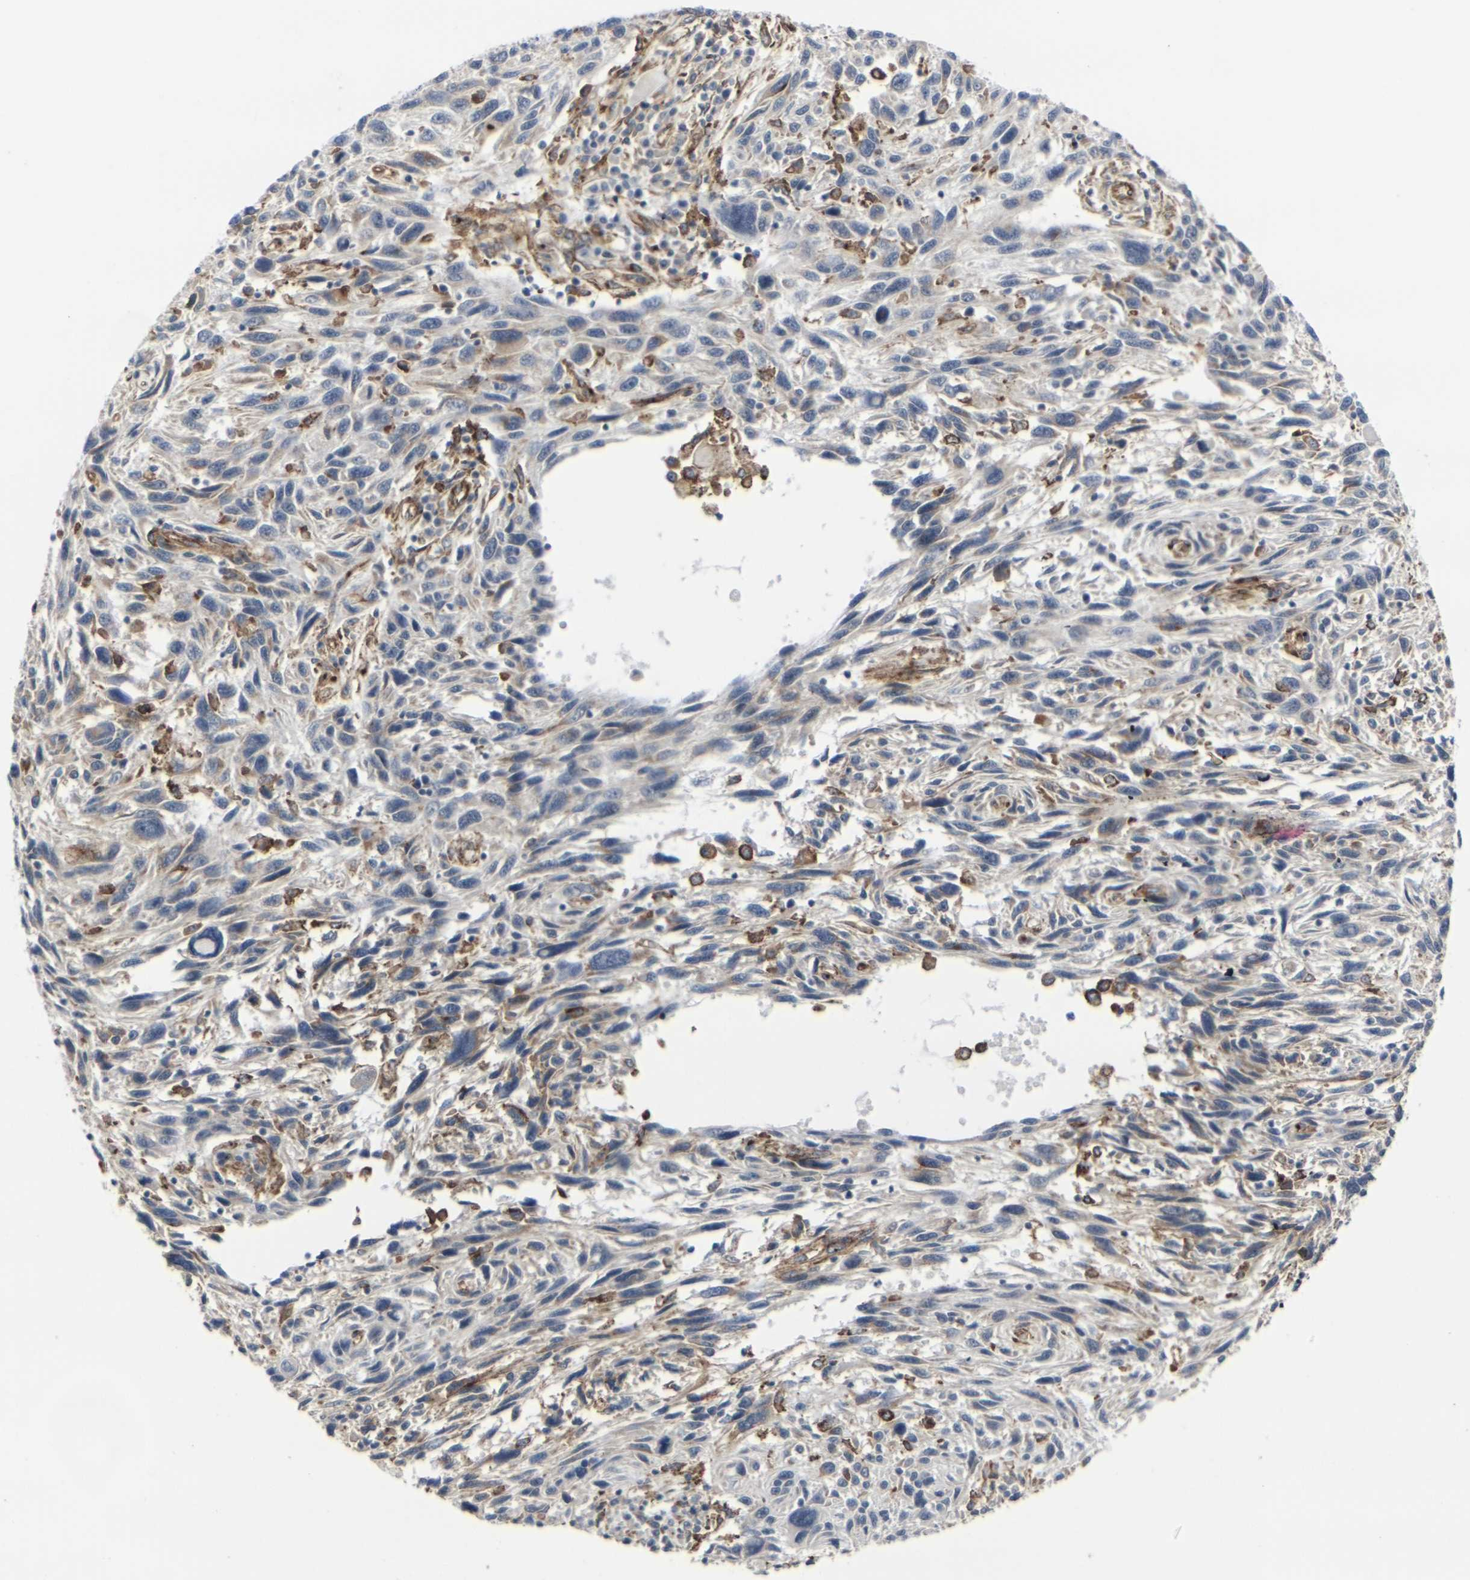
{"staining": {"intensity": "weak", "quantity": "25%-75%", "location": "cytoplasmic/membranous"}, "tissue": "melanoma", "cell_type": "Tumor cells", "image_type": "cancer", "snomed": [{"axis": "morphology", "description": "Malignant melanoma, NOS"}, {"axis": "topography", "description": "Skin"}], "caption": "This photomicrograph reveals immunohistochemistry staining of malignant melanoma, with low weak cytoplasmic/membranous staining in about 25%-75% of tumor cells.", "gene": "MYOF", "patient": {"sex": "male", "age": 53}}